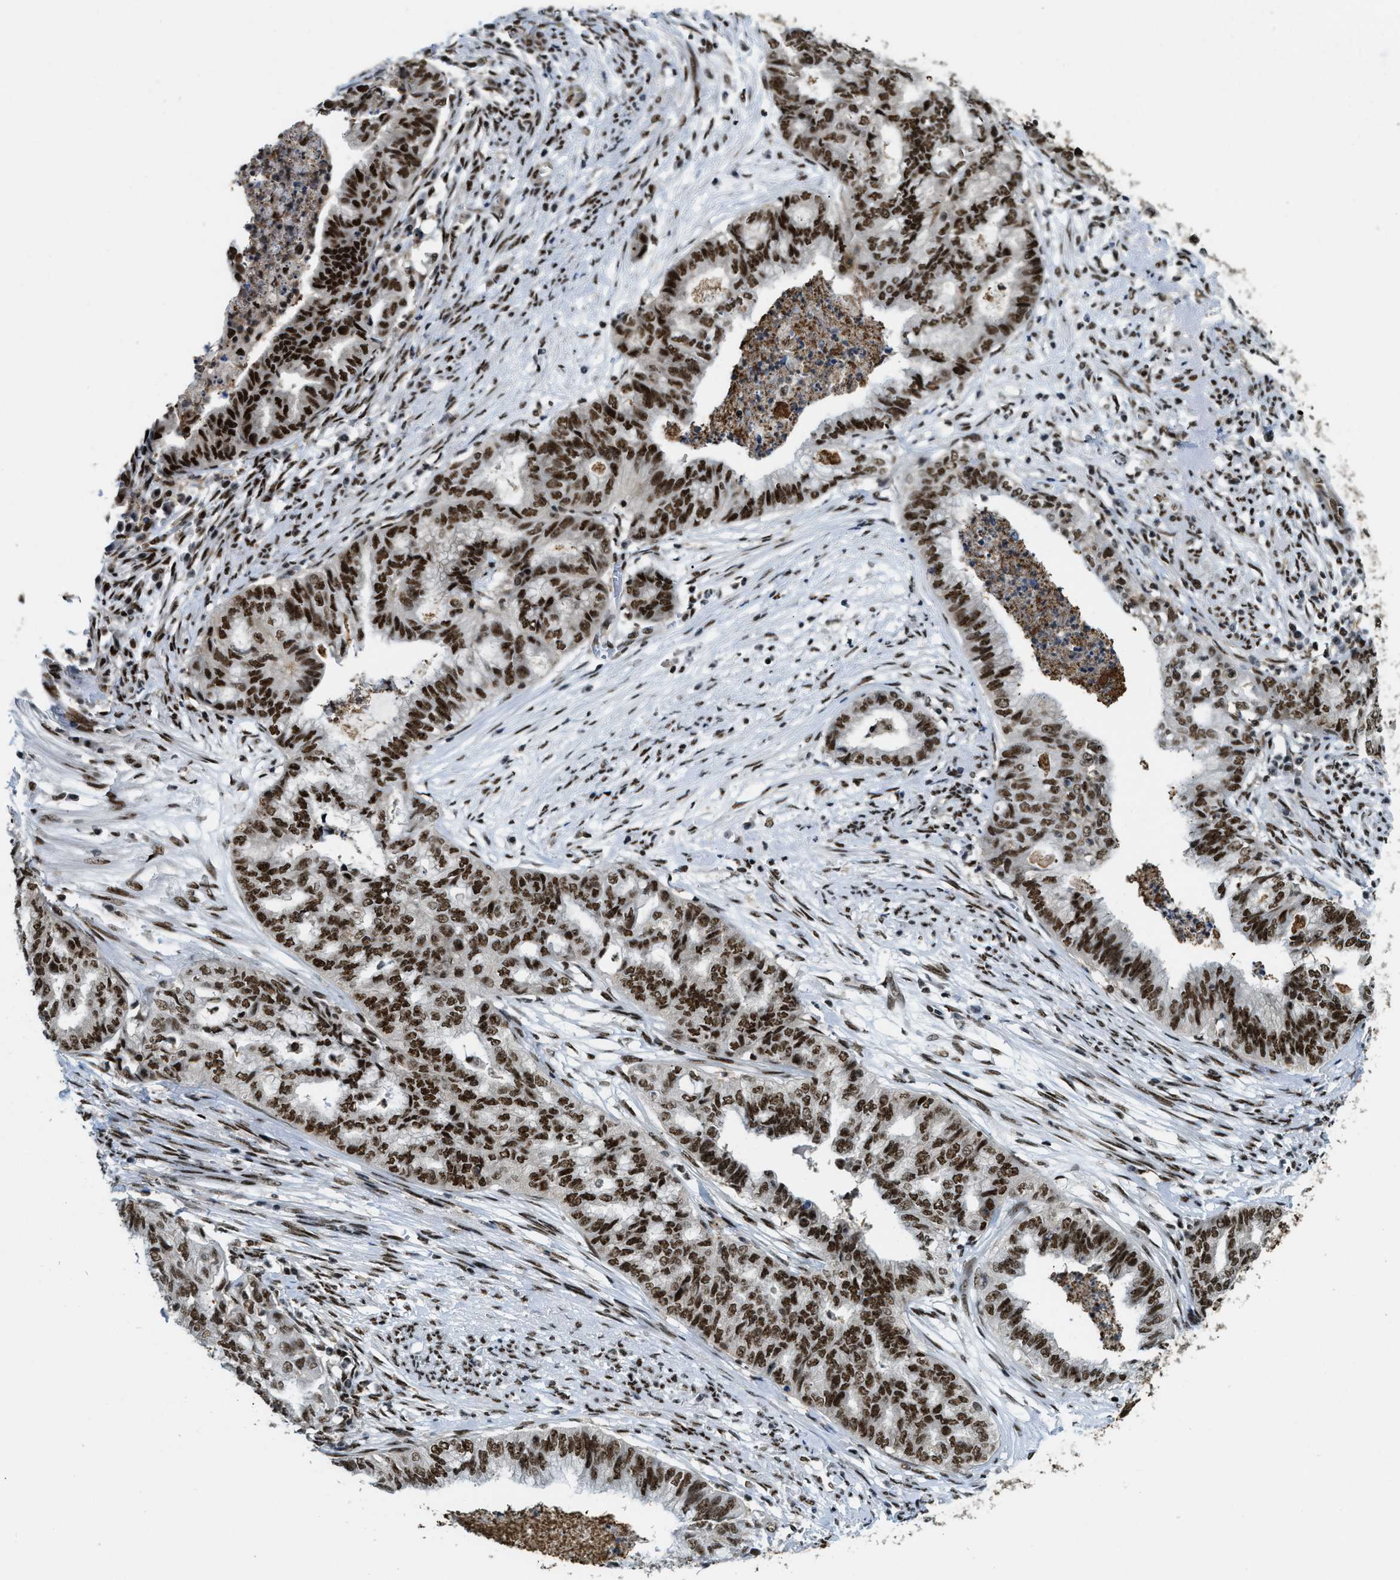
{"staining": {"intensity": "moderate", "quantity": ">75%", "location": "nuclear"}, "tissue": "endometrial cancer", "cell_type": "Tumor cells", "image_type": "cancer", "snomed": [{"axis": "morphology", "description": "Adenocarcinoma, NOS"}, {"axis": "topography", "description": "Endometrium"}], "caption": "Endometrial adenocarcinoma stained for a protein reveals moderate nuclear positivity in tumor cells. (DAB (3,3'-diaminobenzidine) = brown stain, brightfield microscopy at high magnification).", "gene": "NUMA1", "patient": {"sex": "female", "age": 79}}